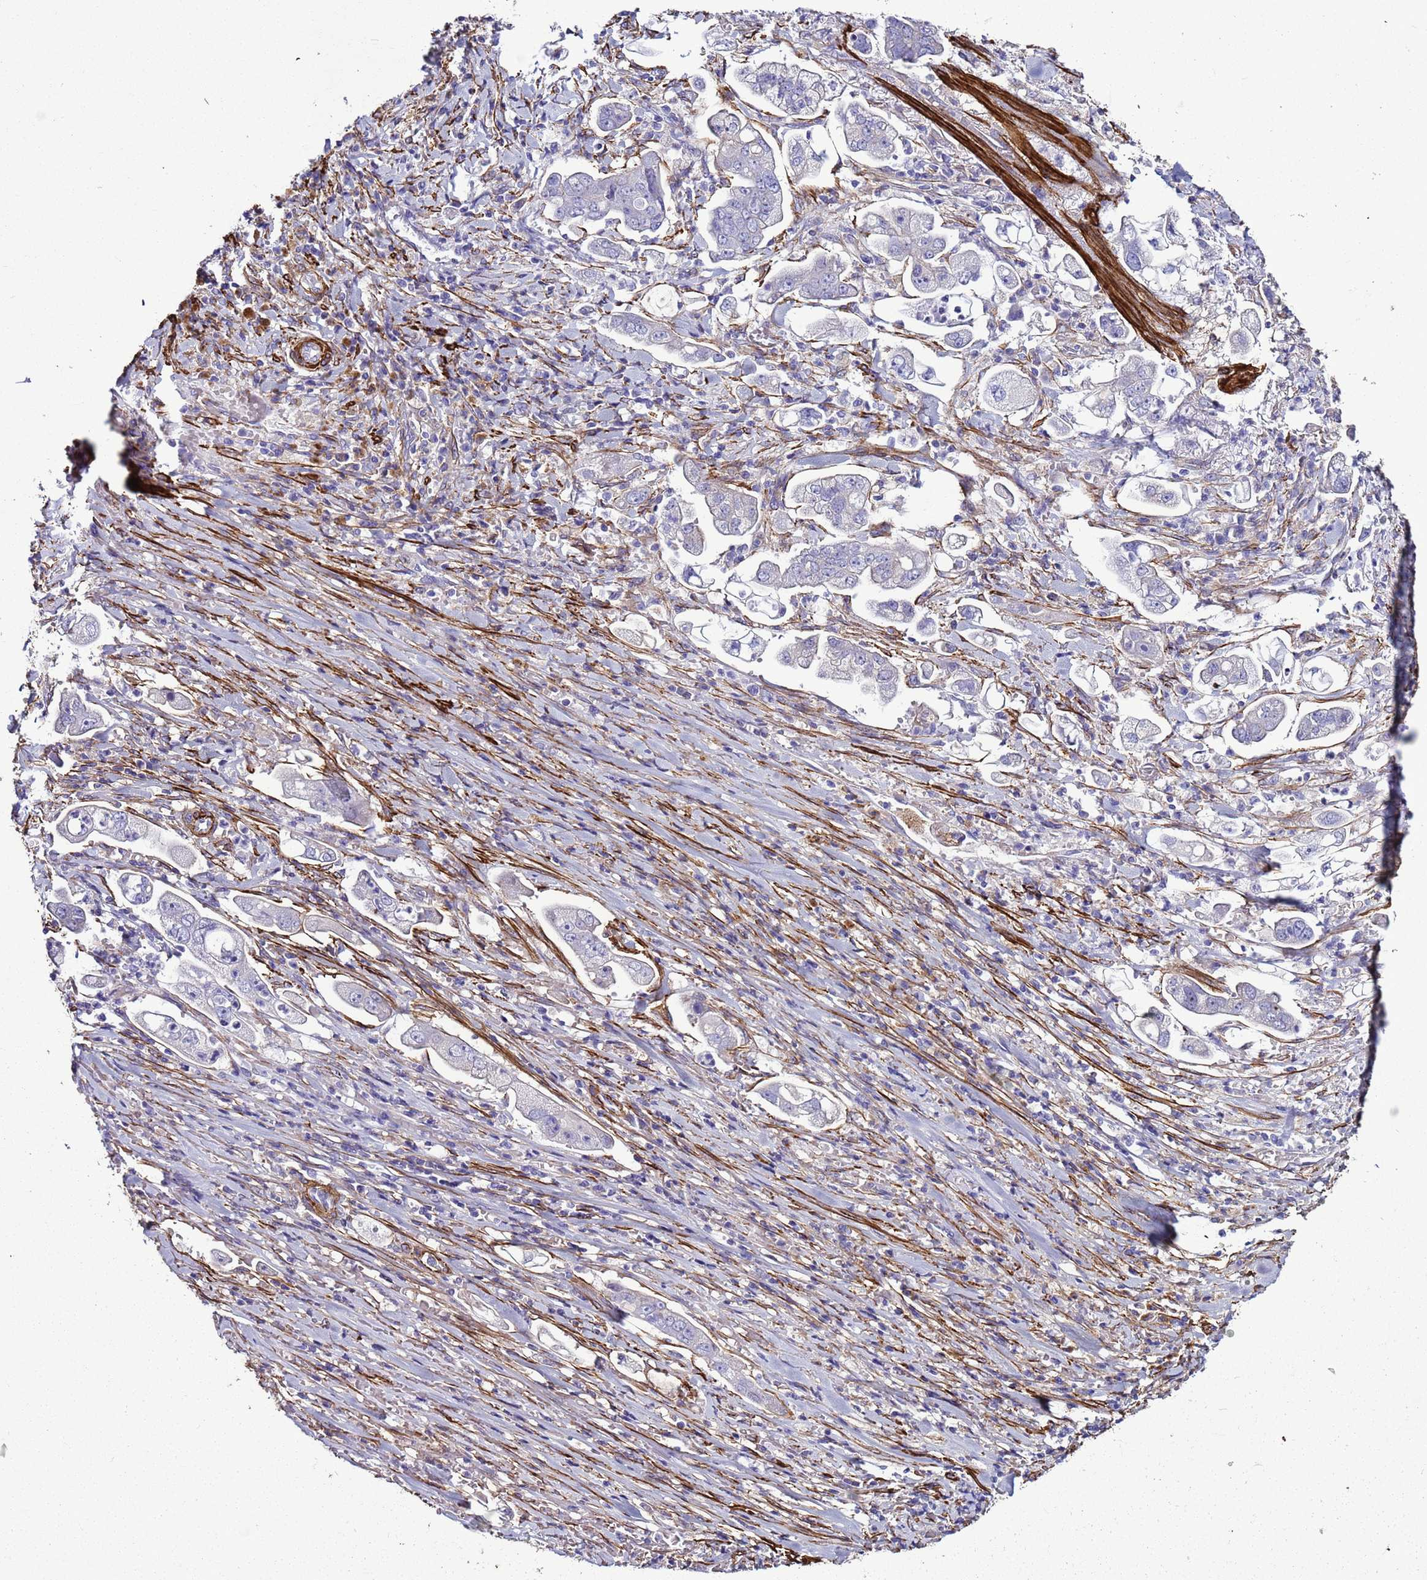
{"staining": {"intensity": "negative", "quantity": "none", "location": "none"}, "tissue": "stomach cancer", "cell_type": "Tumor cells", "image_type": "cancer", "snomed": [{"axis": "morphology", "description": "Adenocarcinoma, NOS"}, {"axis": "topography", "description": "Stomach"}], "caption": "Immunohistochemical staining of stomach cancer demonstrates no significant positivity in tumor cells.", "gene": "RABL2B", "patient": {"sex": "male", "age": 62}}